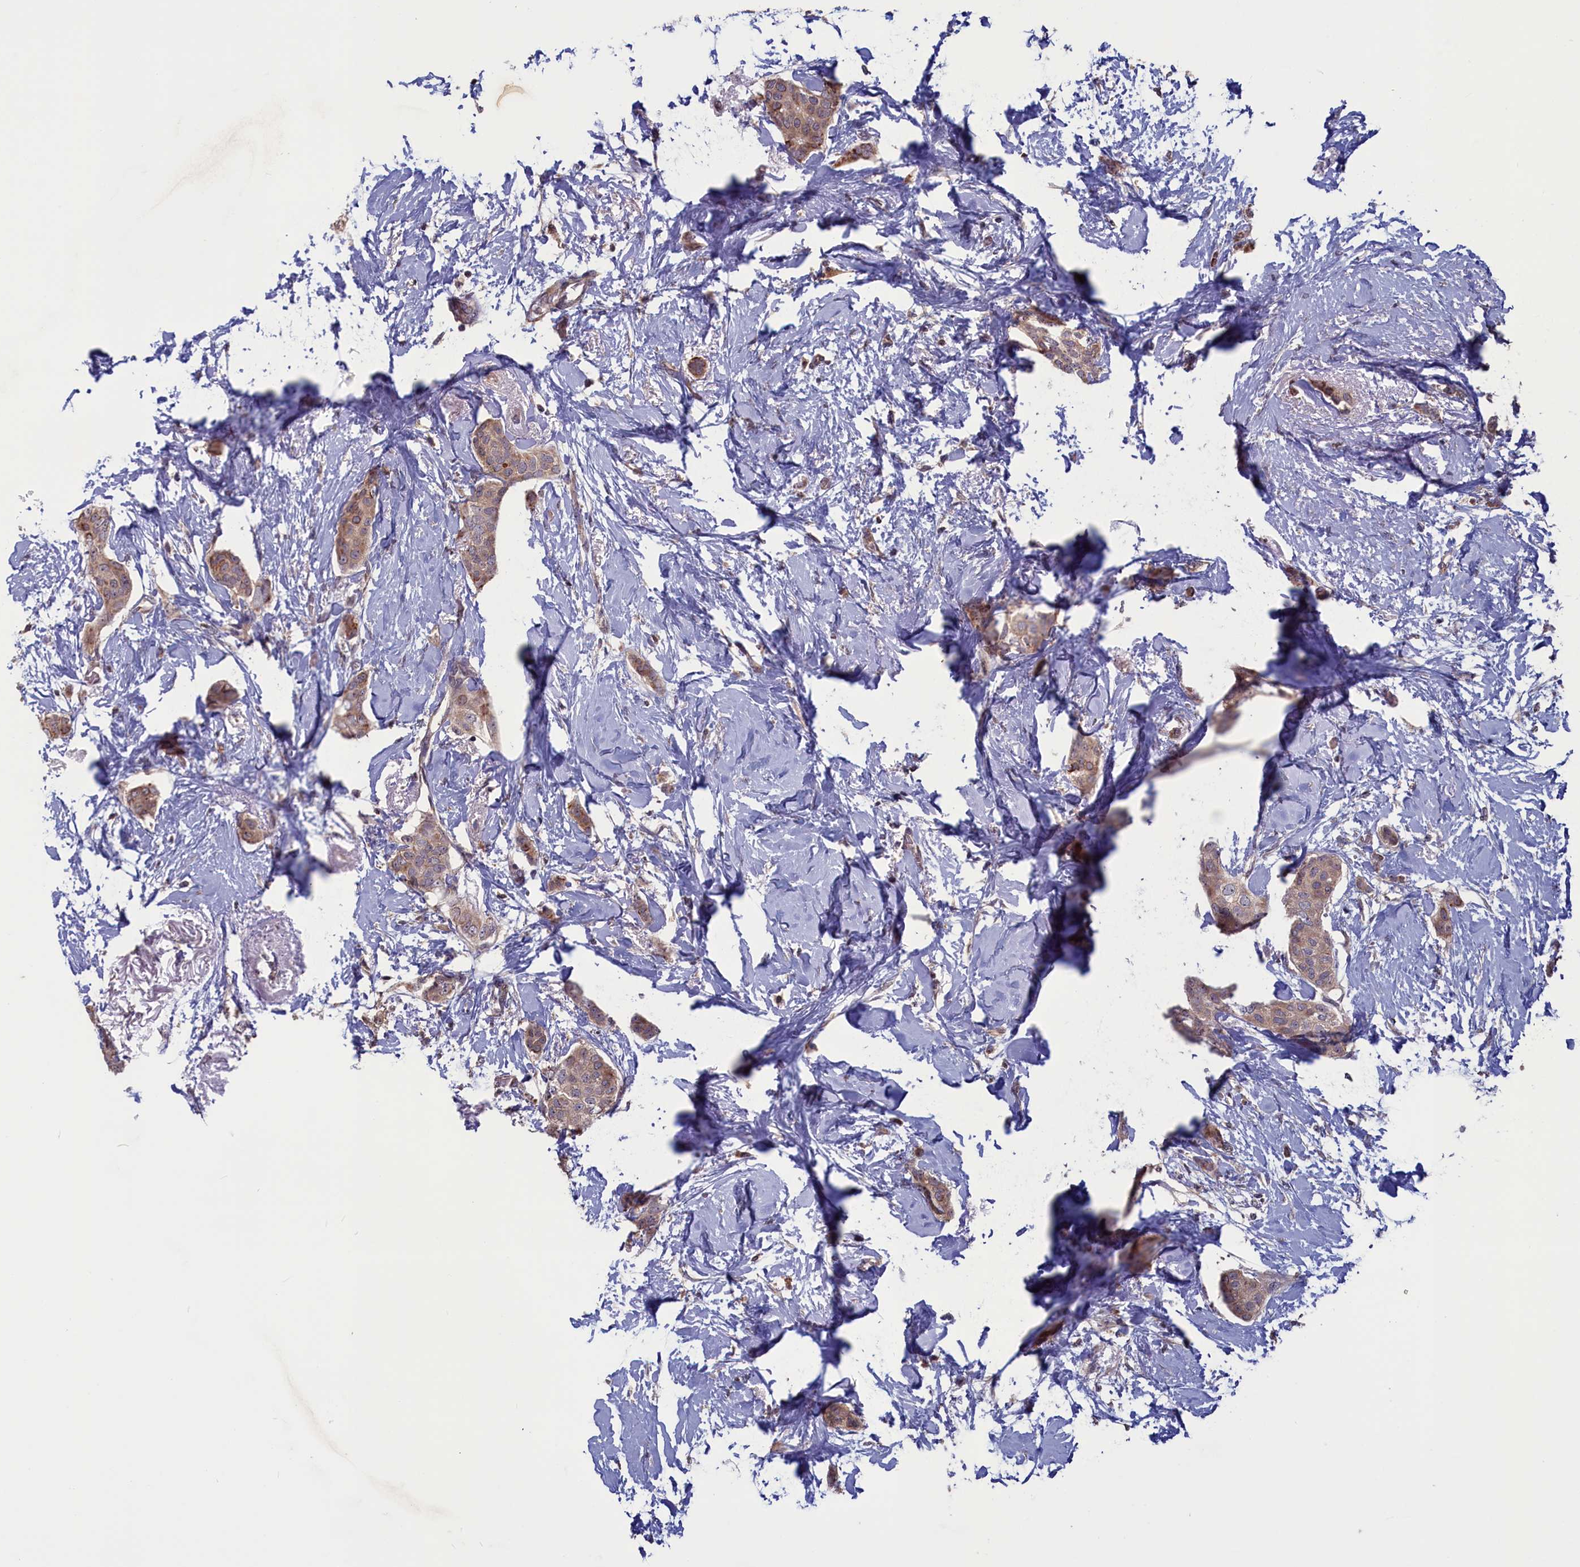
{"staining": {"intensity": "weak", "quantity": ">75%", "location": "cytoplasmic/membranous"}, "tissue": "breast cancer", "cell_type": "Tumor cells", "image_type": "cancer", "snomed": [{"axis": "morphology", "description": "Duct carcinoma"}, {"axis": "topography", "description": "Breast"}], "caption": "High-magnification brightfield microscopy of breast cancer (infiltrating ductal carcinoma) stained with DAB (3,3'-diaminobenzidine) (brown) and counterstained with hematoxylin (blue). tumor cells exhibit weak cytoplasmic/membranous positivity is identified in approximately>75% of cells.", "gene": "CACTIN", "patient": {"sex": "female", "age": 72}}